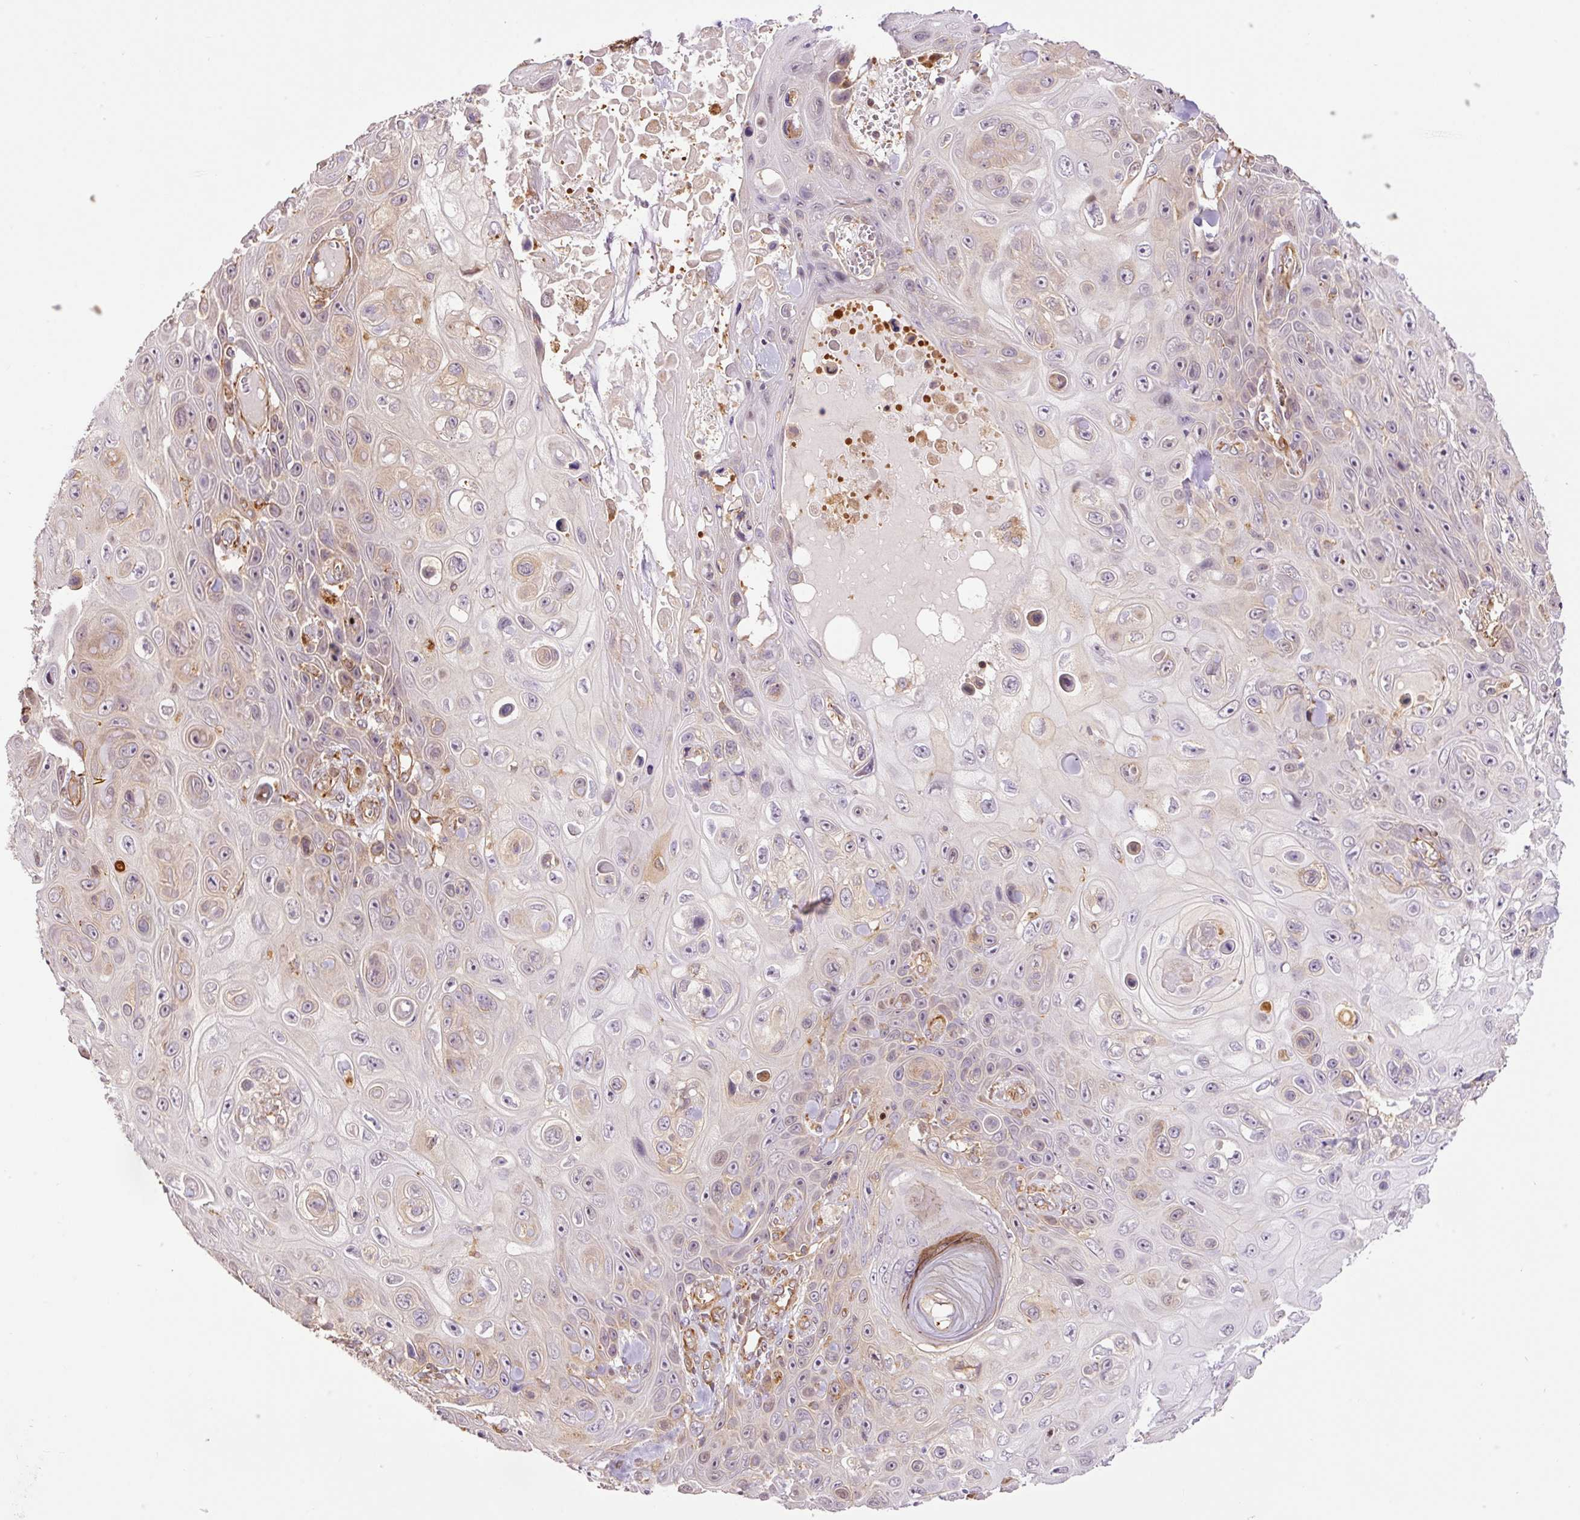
{"staining": {"intensity": "weak", "quantity": "<25%", "location": "cytoplasmic/membranous"}, "tissue": "skin cancer", "cell_type": "Tumor cells", "image_type": "cancer", "snomed": [{"axis": "morphology", "description": "Squamous cell carcinoma, NOS"}, {"axis": "topography", "description": "Skin"}], "caption": "High magnification brightfield microscopy of skin cancer stained with DAB (brown) and counterstained with hematoxylin (blue): tumor cells show no significant expression. (DAB immunohistochemistry (IHC), high magnification).", "gene": "PCK2", "patient": {"sex": "male", "age": 82}}